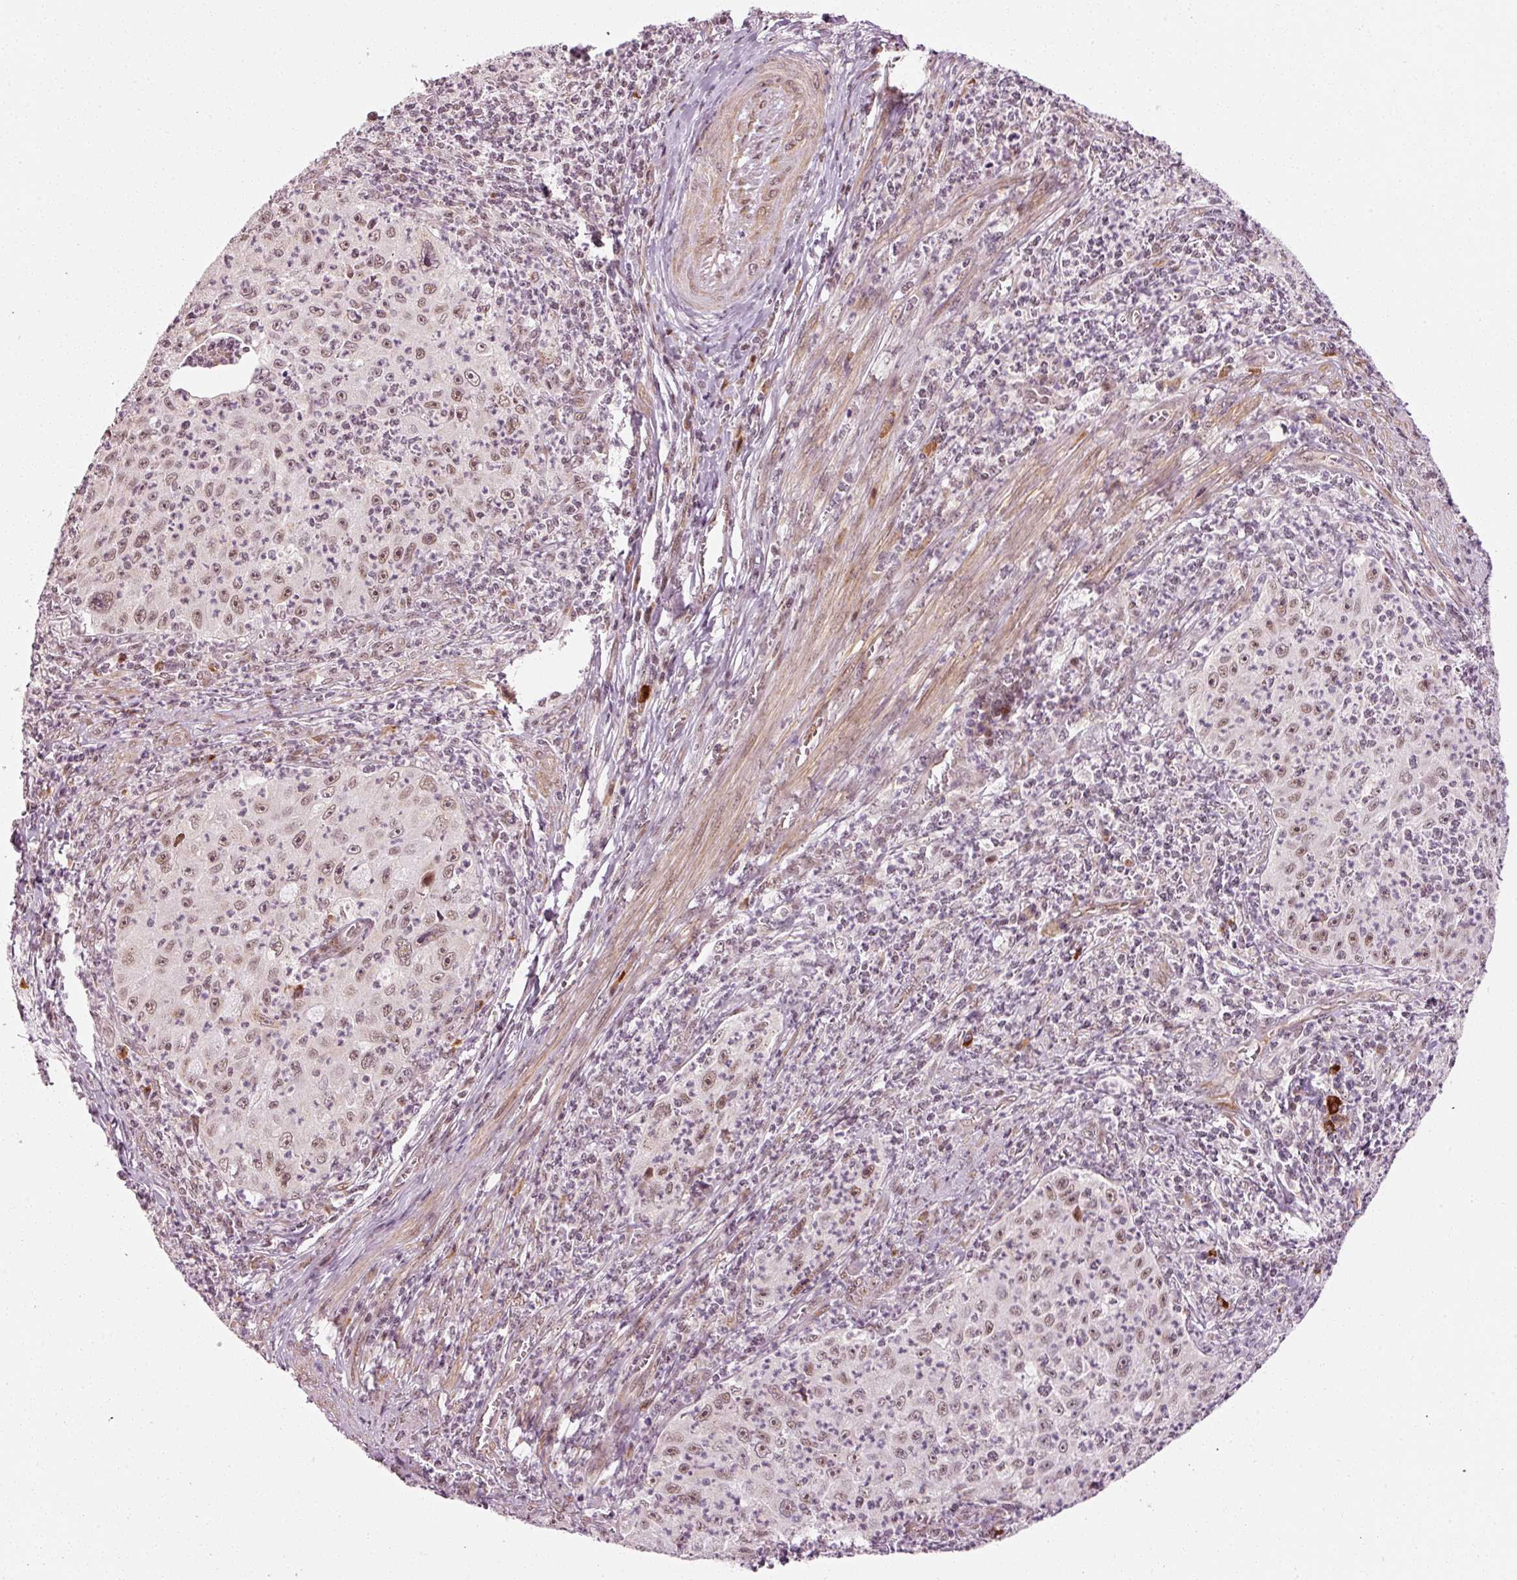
{"staining": {"intensity": "weak", "quantity": ">75%", "location": "nuclear"}, "tissue": "cervical cancer", "cell_type": "Tumor cells", "image_type": "cancer", "snomed": [{"axis": "morphology", "description": "Squamous cell carcinoma, NOS"}, {"axis": "topography", "description": "Cervix"}], "caption": "The image exhibits staining of cervical squamous cell carcinoma, revealing weak nuclear protein expression (brown color) within tumor cells. Nuclei are stained in blue.", "gene": "ANKRD20A1", "patient": {"sex": "female", "age": 30}}